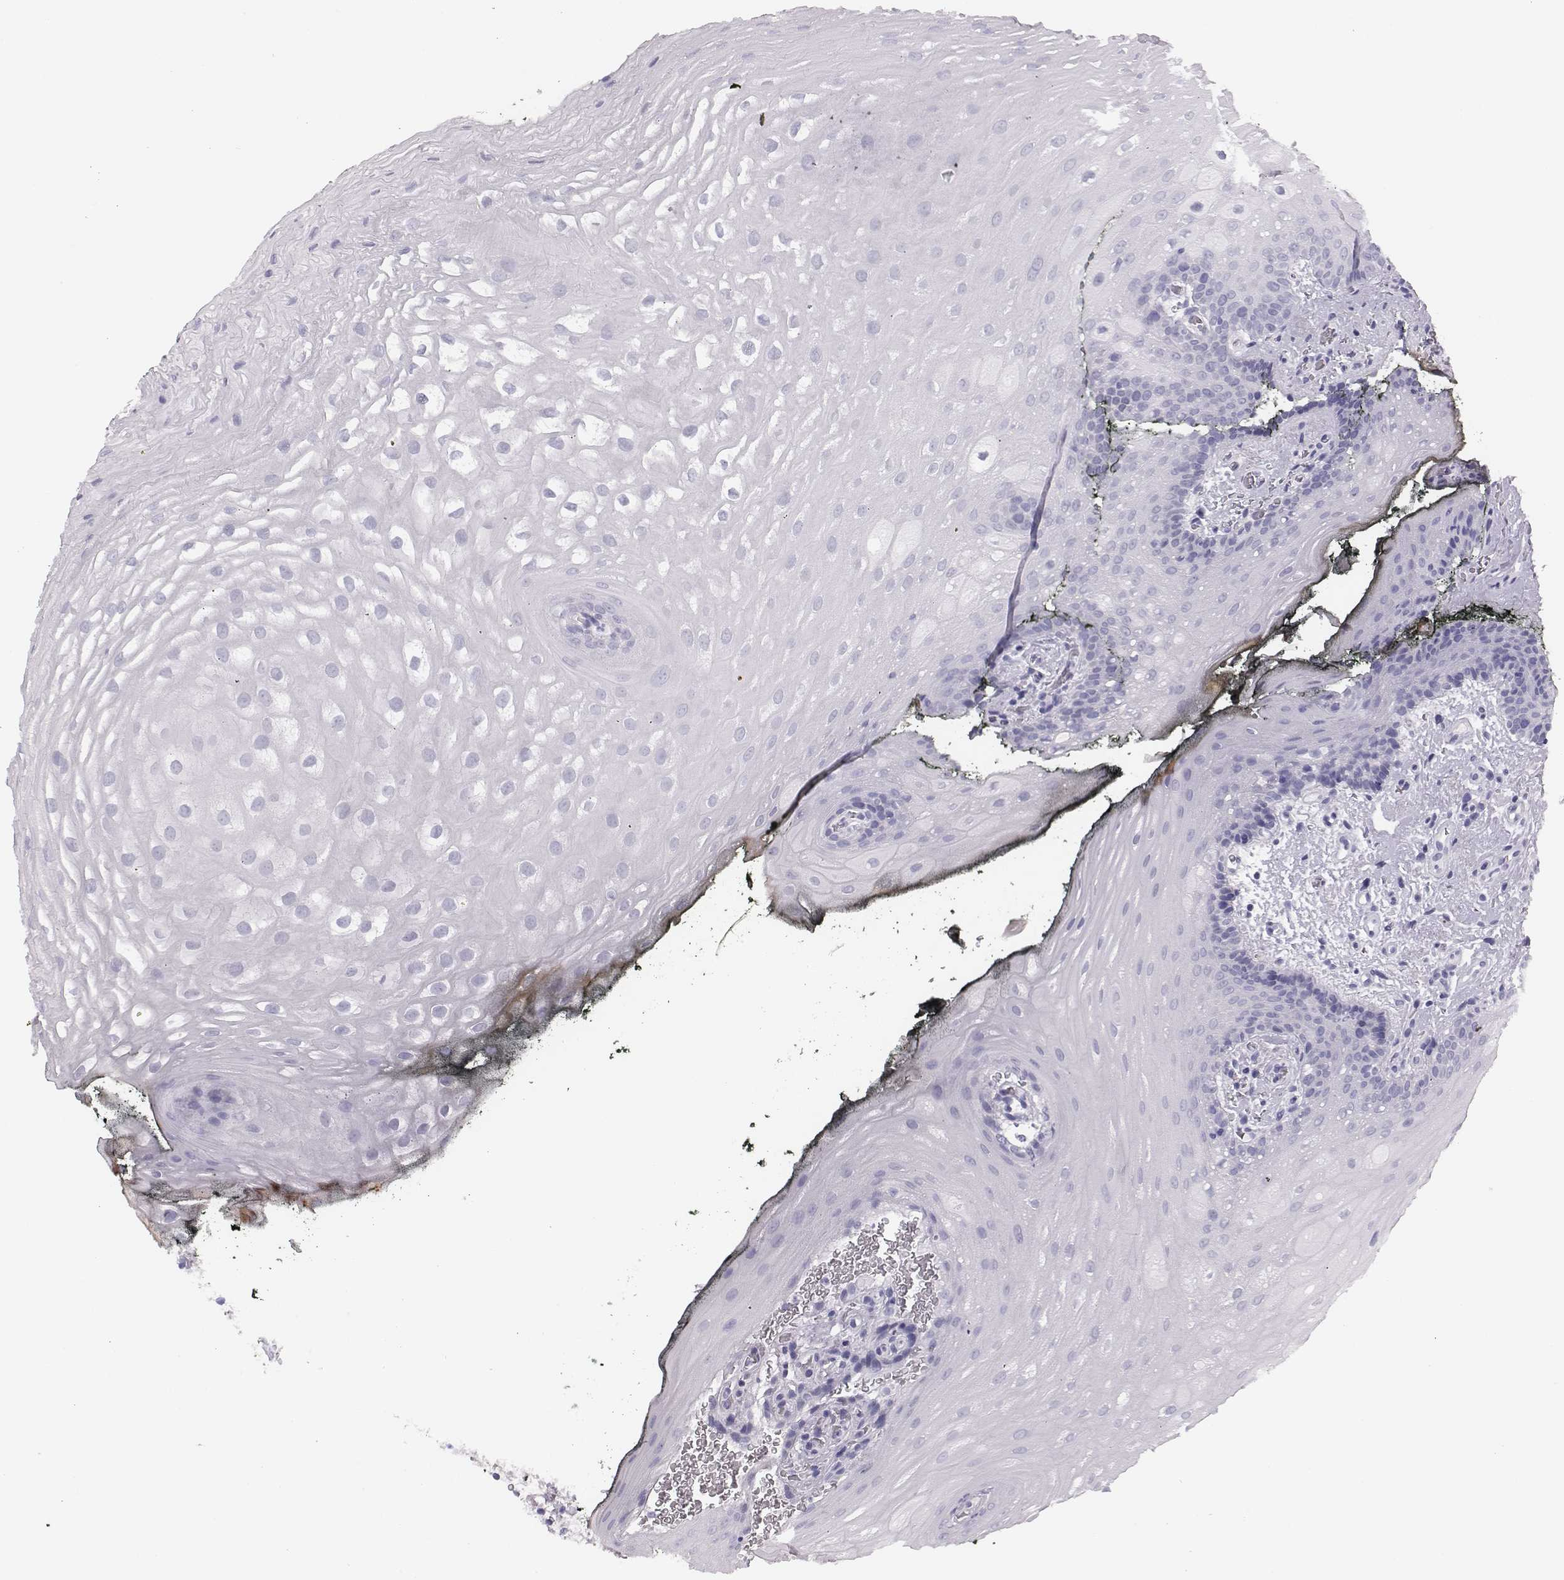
{"staining": {"intensity": "negative", "quantity": "none", "location": "none"}, "tissue": "oral mucosa", "cell_type": "Squamous epithelial cells", "image_type": "normal", "snomed": [{"axis": "morphology", "description": "Normal tissue, NOS"}, {"axis": "topography", "description": "Oral tissue"}, {"axis": "topography", "description": "Head-Neck"}], "caption": "Squamous epithelial cells show no significant expression in benign oral mucosa. (DAB (3,3'-diaminobenzidine) IHC with hematoxylin counter stain).", "gene": "H1", "patient": {"sex": "male", "age": 65}}